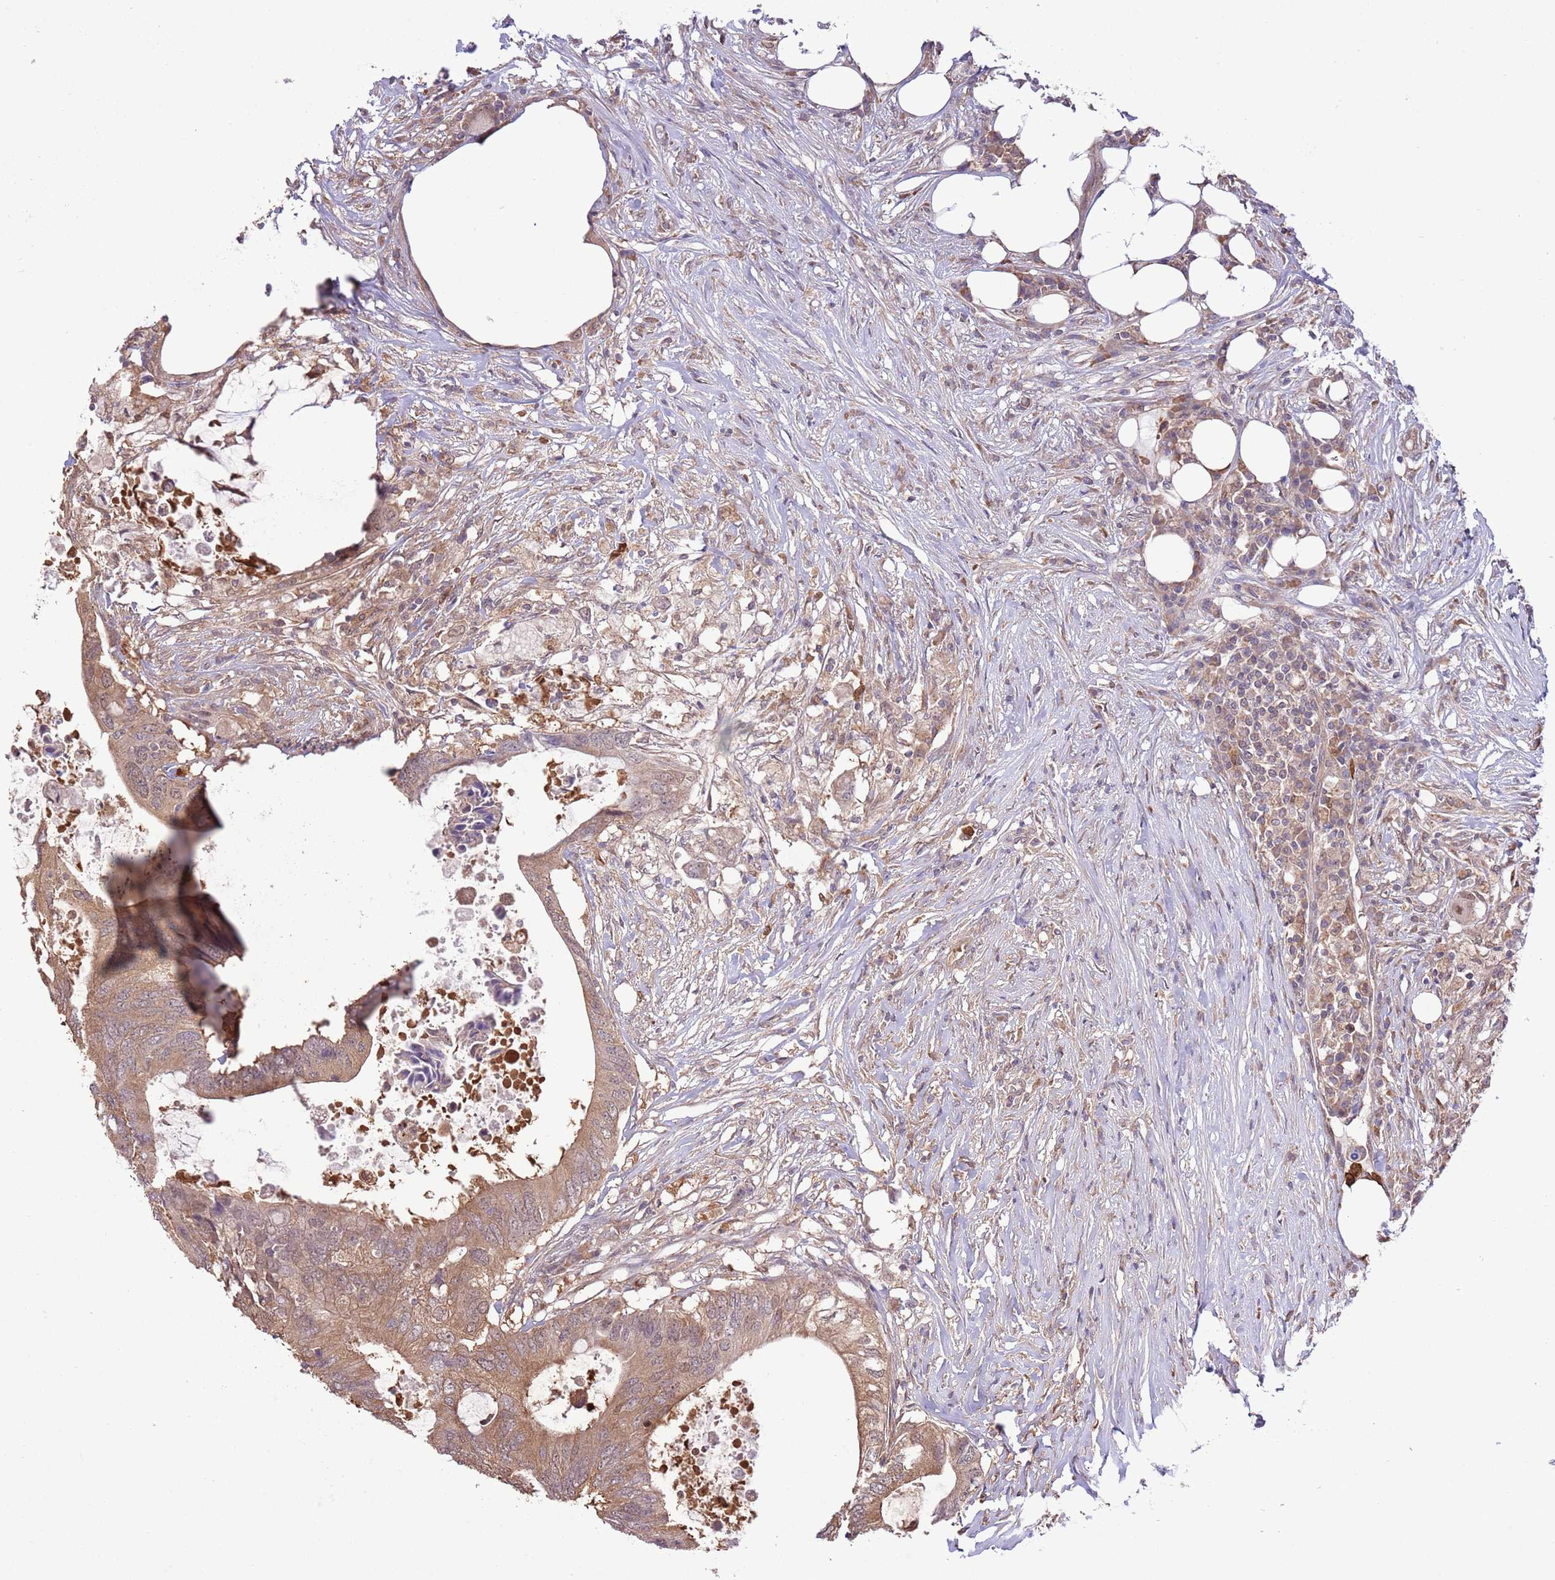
{"staining": {"intensity": "moderate", "quantity": ">75%", "location": "cytoplasmic/membranous"}, "tissue": "colorectal cancer", "cell_type": "Tumor cells", "image_type": "cancer", "snomed": [{"axis": "morphology", "description": "Adenocarcinoma, NOS"}, {"axis": "topography", "description": "Colon"}], "caption": "A high-resolution micrograph shows immunohistochemistry staining of adenocarcinoma (colorectal), which exhibits moderate cytoplasmic/membranous positivity in approximately >75% of tumor cells. (DAB IHC, brown staining for protein, blue staining for nuclei).", "gene": "AMIGO1", "patient": {"sex": "male", "age": 71}}